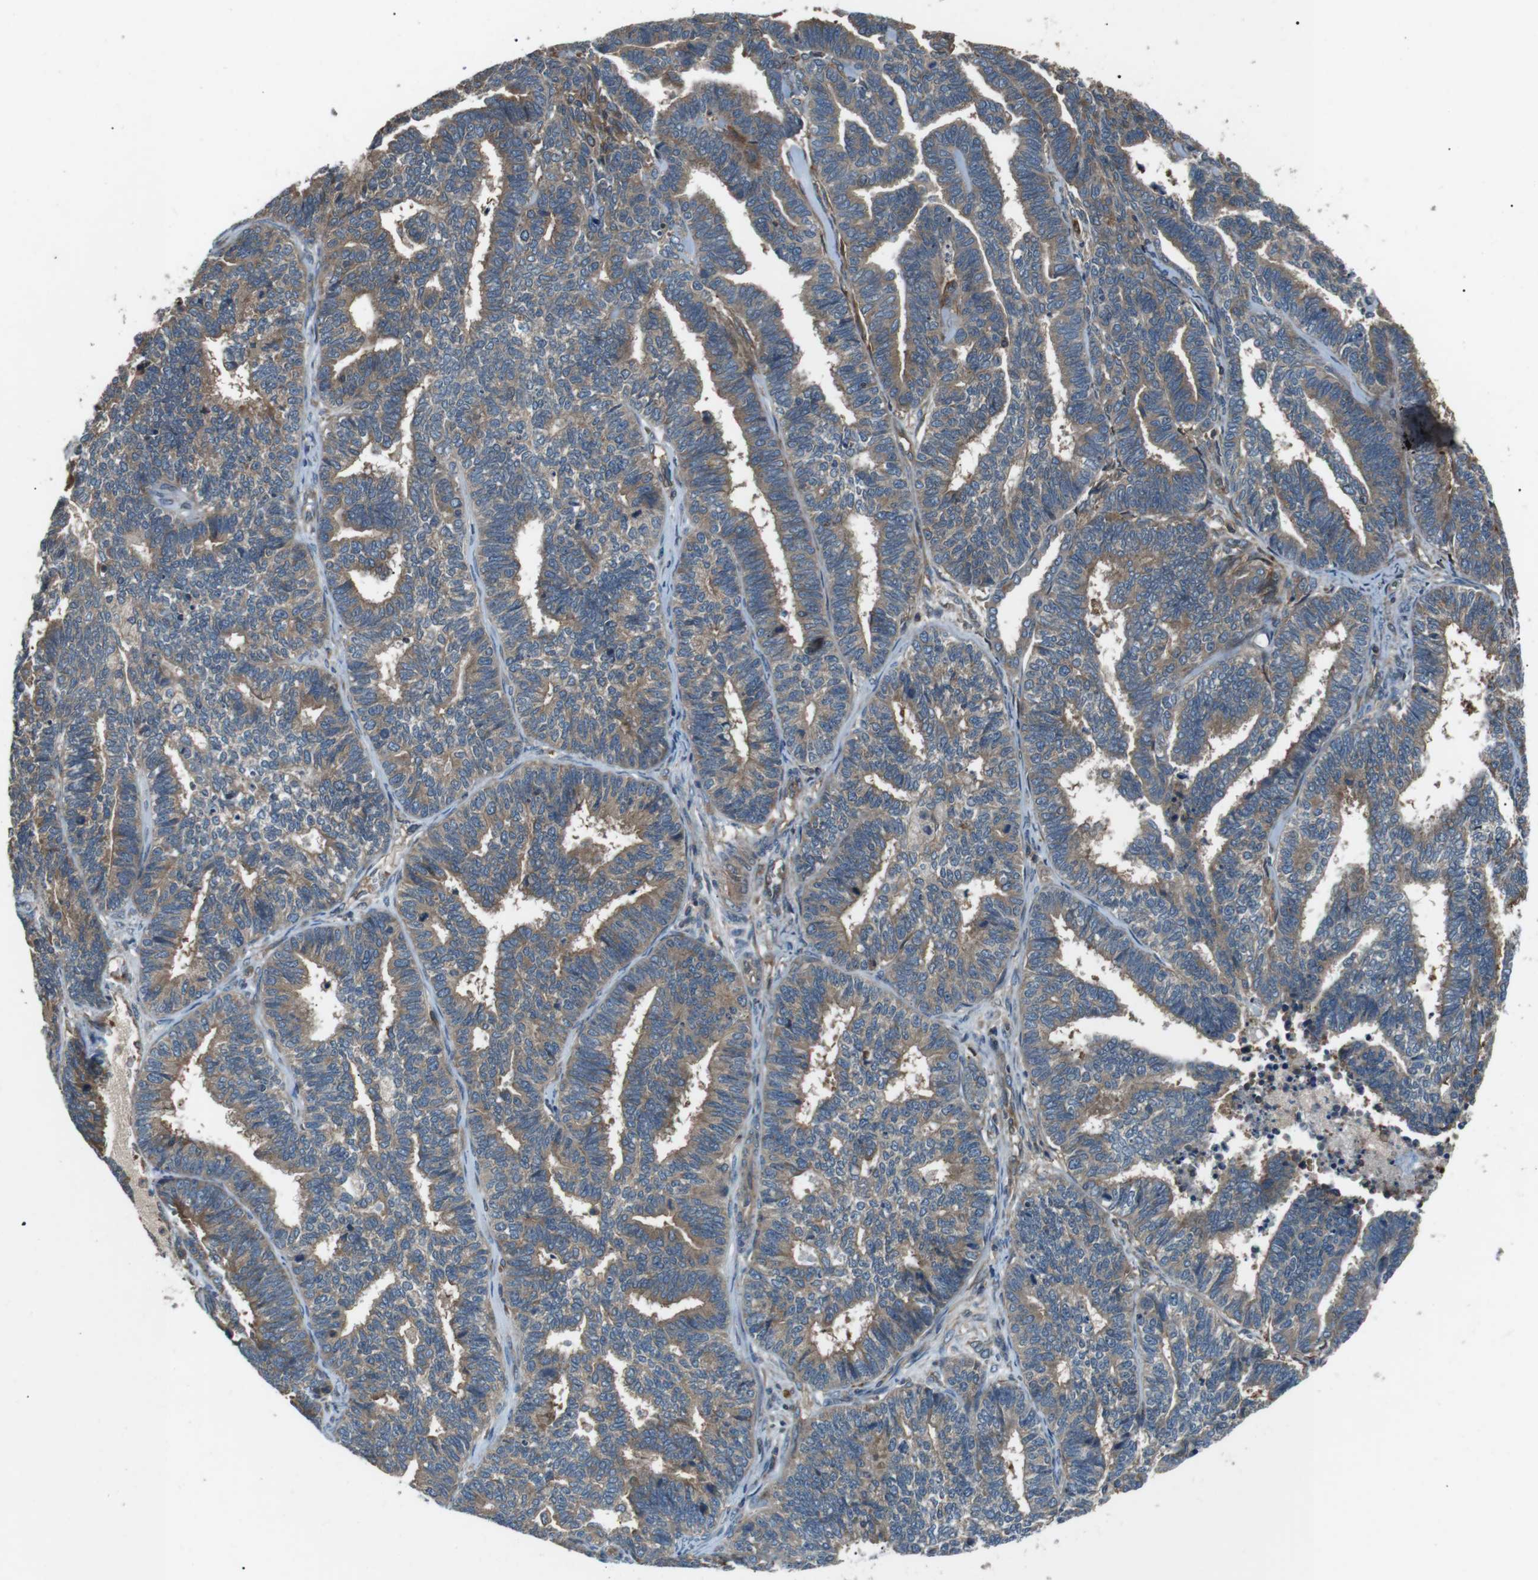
{"staining": {"intensity": "moderate", "quantity": ">75%", "location": "cytoplasmic/membranous"}, "tissue": "endometrial cancer", "cell_type": "Tumor cells", "image_type": "cancer", "snomed": [{"axis": "morphology", "description": "Adenocarcinoma, NOS"}, {"axis": "topography", "description": "Endometrium"}], "caption": "Immunohistochemical staining of human adenocarcinoma (endometrial) shows medium levels of moderate cytoplasmic/membranous protein expression in approximately >75% of tumor cells.", "gene": "GPR161", "patient": {"sex": "female", "age": 70}}